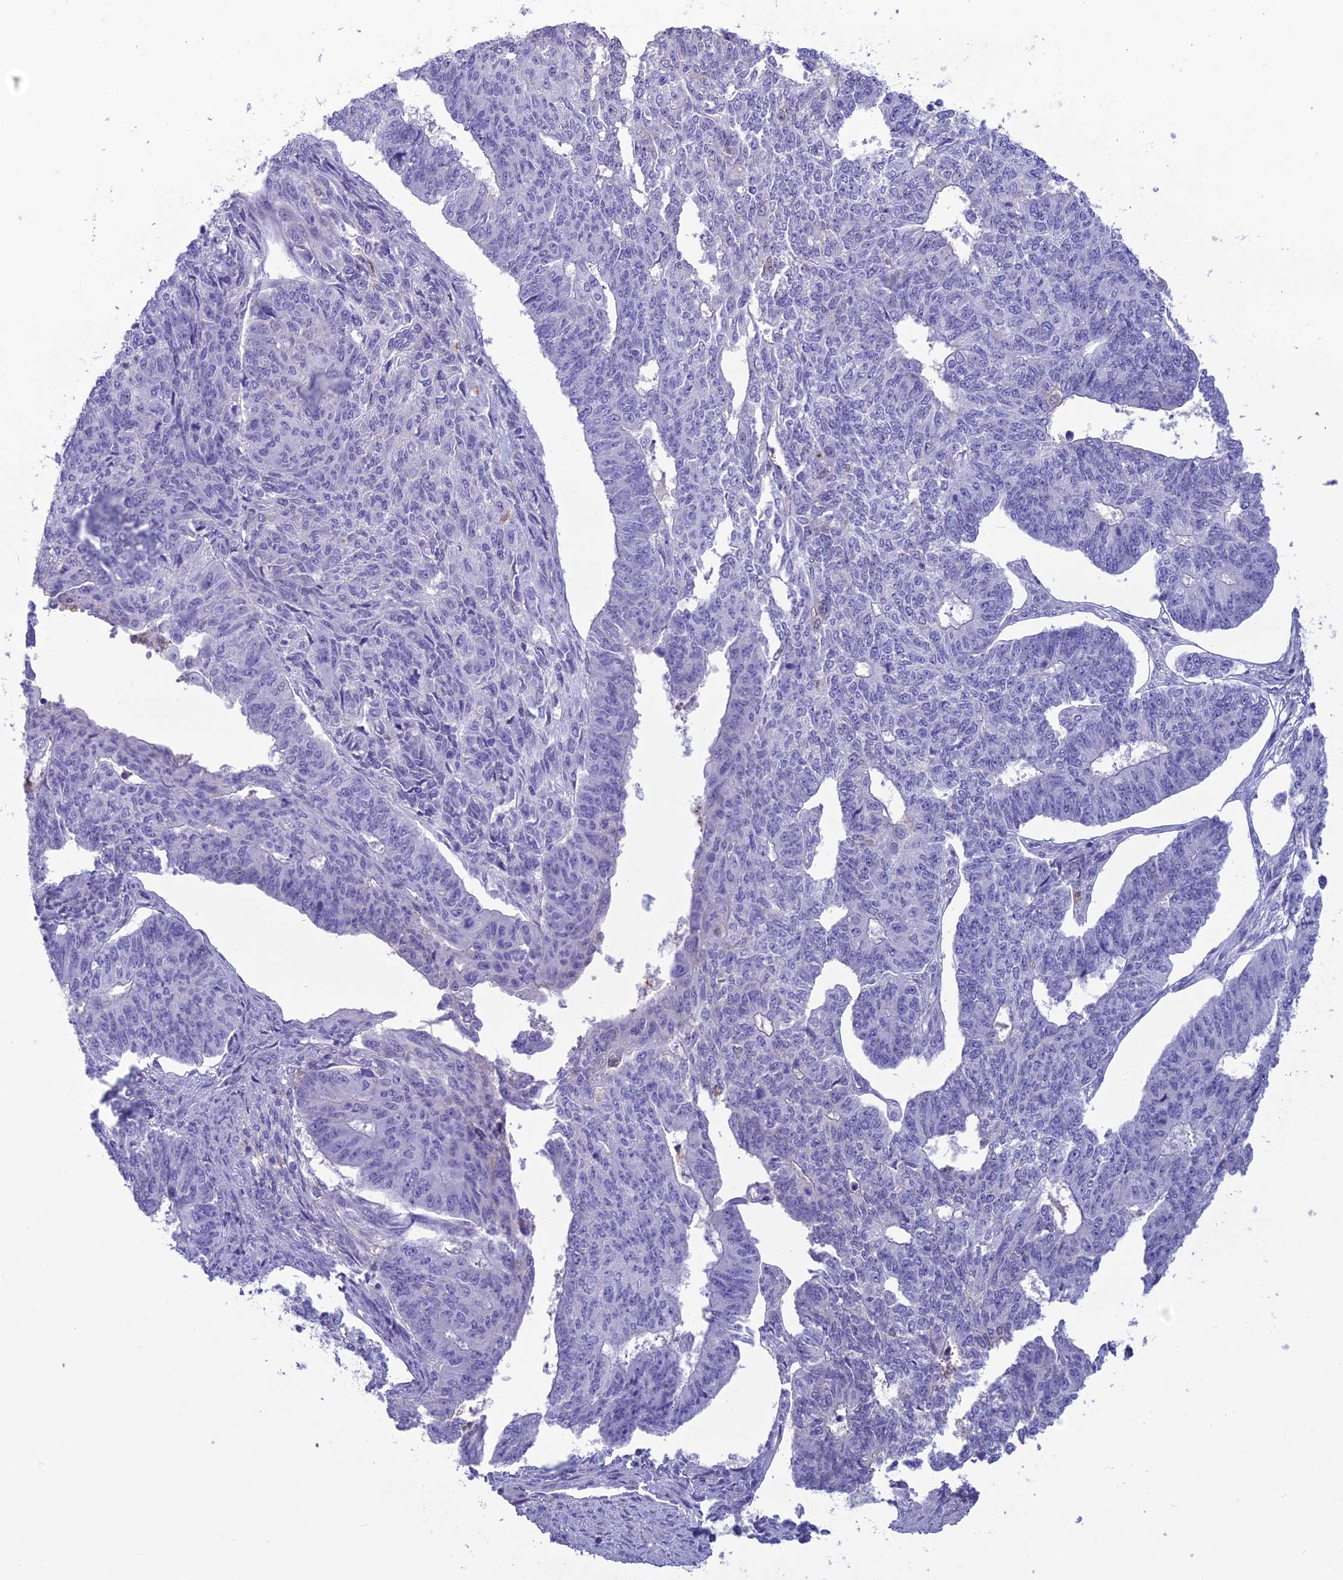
{"staining": {"intensity": "negative", "quantity": "none", "location": "none"}, "tissue": "endometrial cancer", "cell_type": "Tumor cells", "image_type": "cancer", "snomed": [{"axis": "morphology", "description": "Adenocarcinoma, NOS"}, {"axis": "topography", "description": "Endometrium"}], "caption": "DAB (3,3'-diaminobenzidine) immunohistochemical staining of endometrial cancer (adenocarcinoma) exhibits no significant positivity in tumor cells.", "gene": "CRB2", "patient": {"sex": "female", "age": 32}}